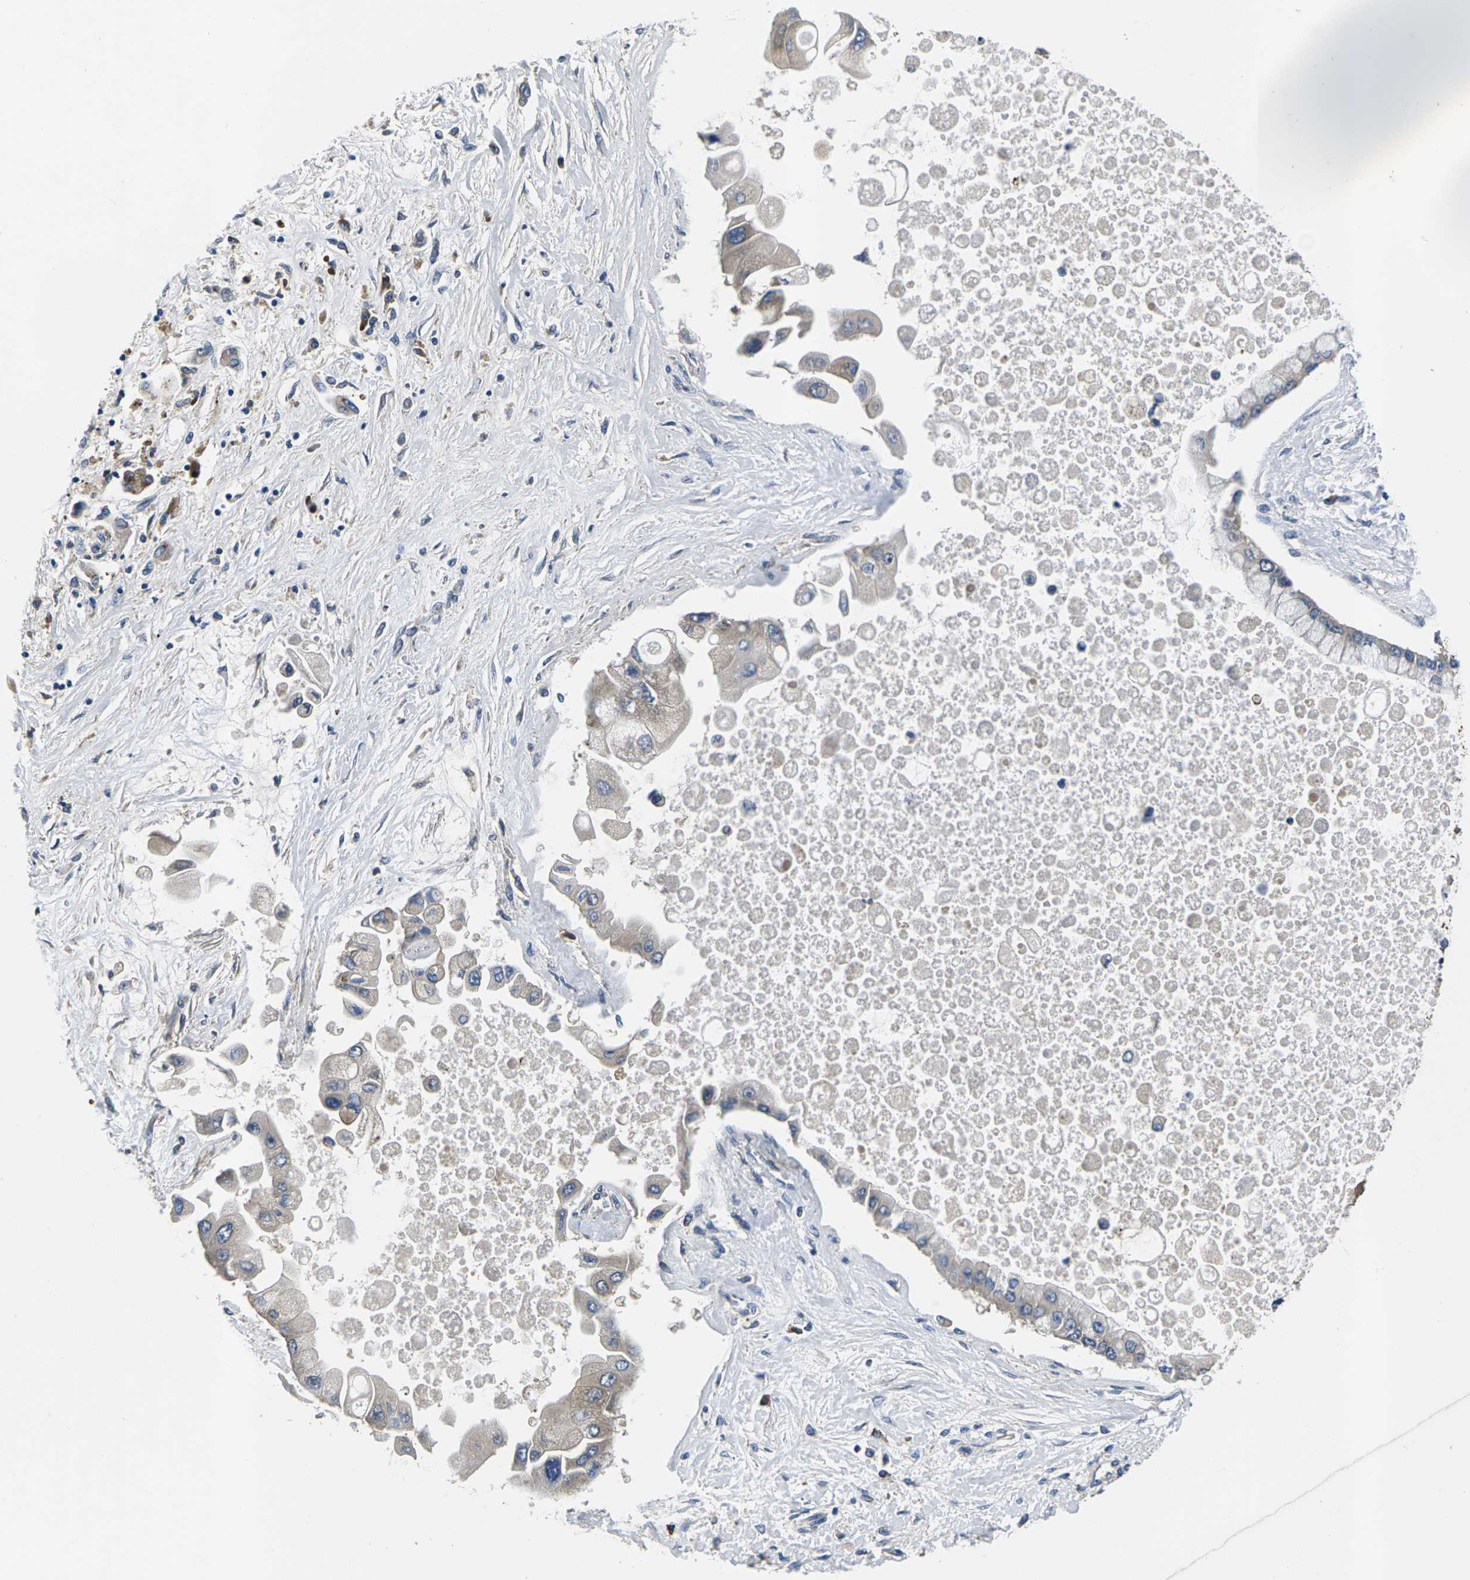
{"staining": {"intensity": "weak", "quantity": "<25%", "location": "cytoplasmic/membranous"}, "tissue": "liver cancer", "cell_type": "Tumor cells", "image_type": "cancer", "snomed": [{"axis": "morphology", "description": "Cholangiocarcinoma"}, {"axis": "topography", "description": "Liver"}], "caption": "IHC photomicrograph of cholangiocarcinoma (liver) stained for a protein (brown), which displays no staining in tumor cells.", "gene": "PLCE1", "patient": {"sex": "male", "age": 50}}